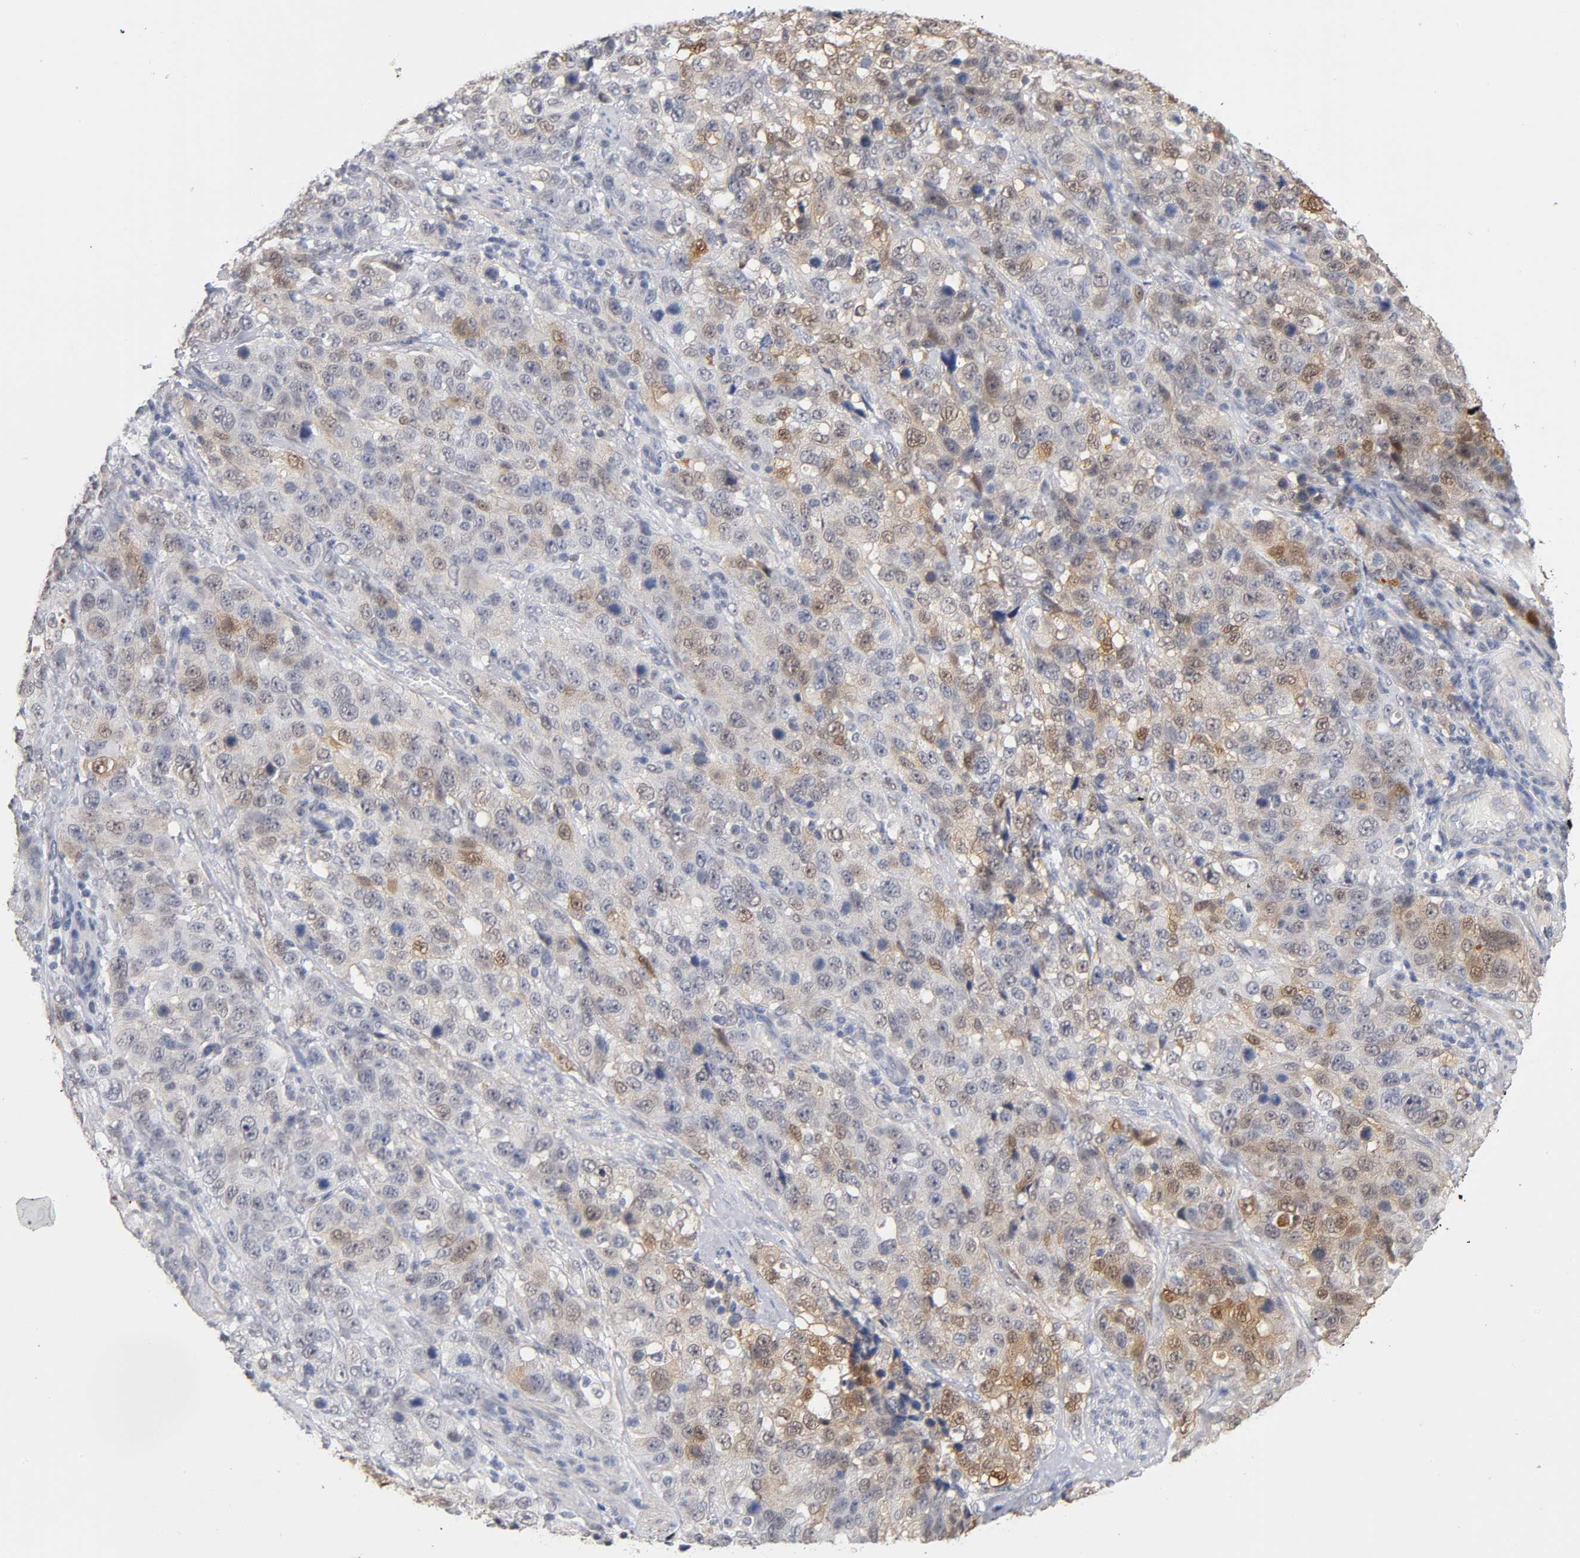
{"staining": {"intensity": "weak", "quantity": "25%-75%", "location": "cytoplasmic/membranous,nuclear"}, "tissue": "stomach cancer", "cell_type": "Tumor cells", "image_type": "cancer", "snomed": [{"axis": "morphology", "description": "Normal tissue, NOS"}, {"axis": "morphology", "description": "Adenocarcinoma, NOS"}, {"axis": "topography", "description": "Stomach"}], "caption": "A low amount of weak cytoplasmic/membranous and nuclear expression is seen in approximately 25%-75% of tumor cells in stomach cancer (adenocarcinoma) tissue.", "gene": "CRABP2", "patient": {"sex": "male", "age": 48}}